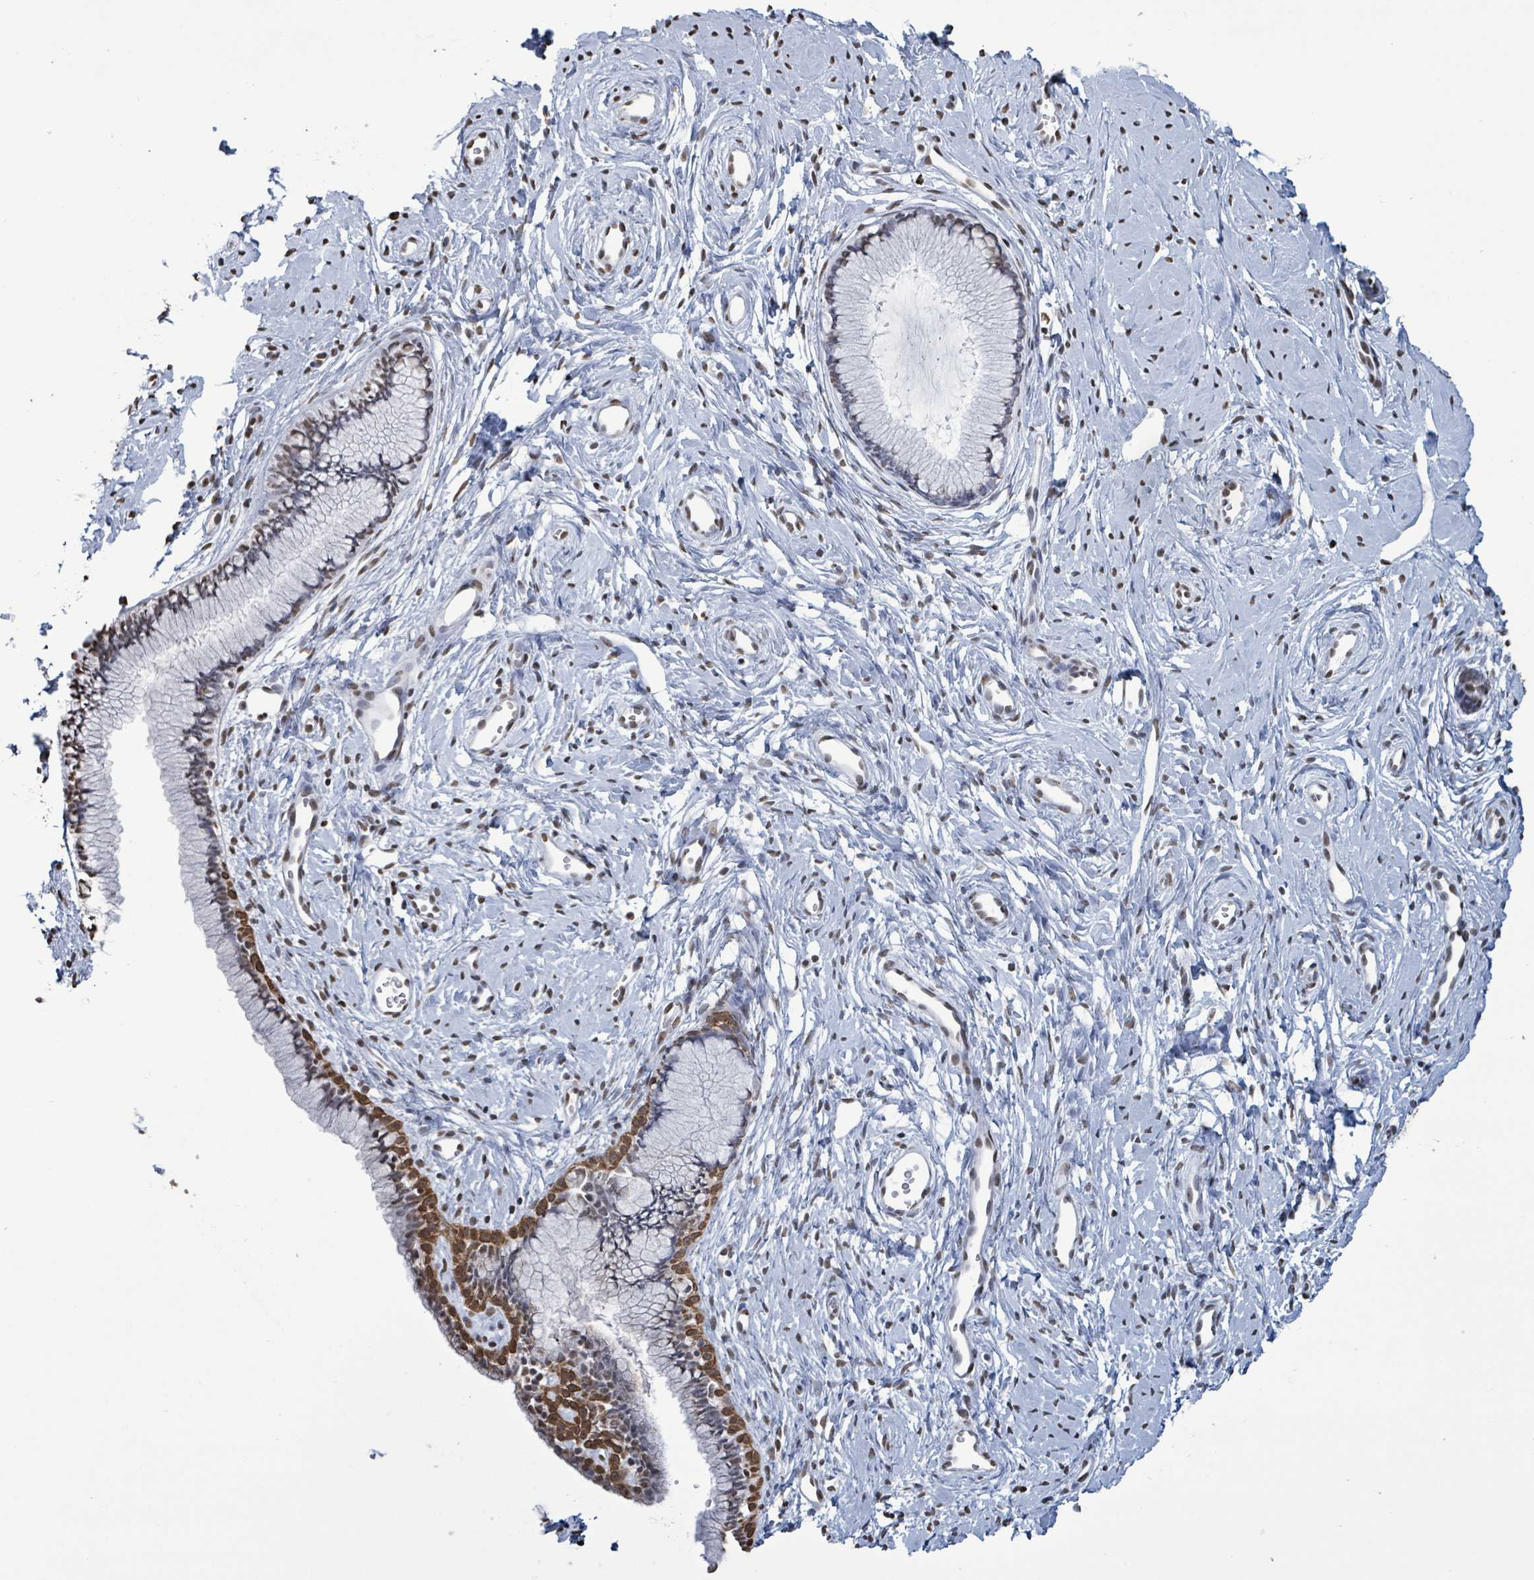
{"staining": {"intensity": "moderate", "quantity": "25%-75%", "location": "cytoplasmic/membranous,nuclear"}, "tissue": "cervix", "cell_type": "Glandular cells", "image_type": "normal", "snomed": [{"axis": "morphology", "description": "Normal tissue, NOS"}, {"axis": "topography", "description": "Cervix"}], "caption": "DAB immunohistochemical staining of benign human cervix displays moderate cytoplasmic/membranous,nuclear protein positivity in about 25%-75% of glandular cells.", "gene": "SAMD14", "patient": {"sex": "female", "age": 40}}